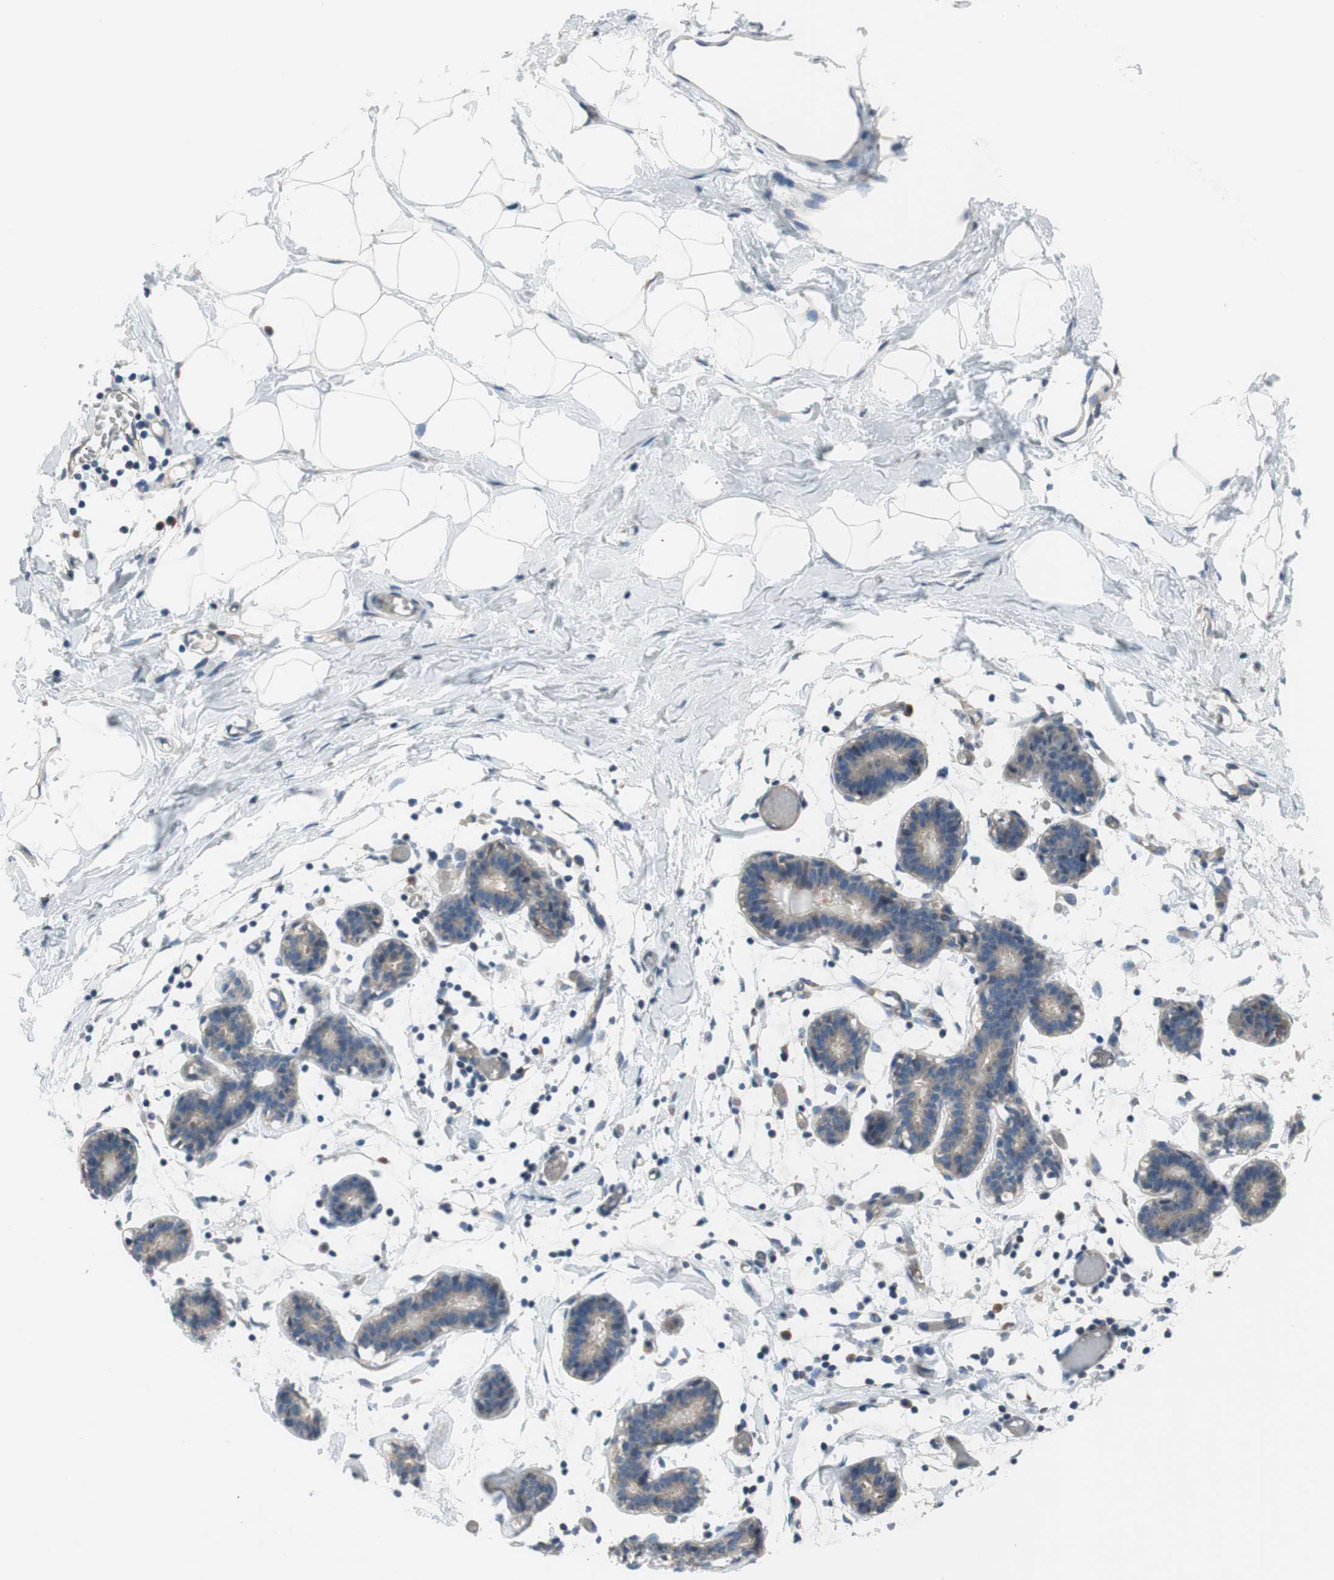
{"staining": {"intensity": "negative", "quantity": "none", "location": "none"}, "tissue": "breast", "cell_type": "Adipocytes", "image_type": "normal", "snomed": [{"axis": "morphology", "description": "Normal tissue, NOS"}, {"axis": "topography", "description": "Breast"}], "caption": "The histopathology image displays no staining of adipocytes in benign breast.", "gene": "ADD2", "patient": {"sex": "female", "age": 27}}